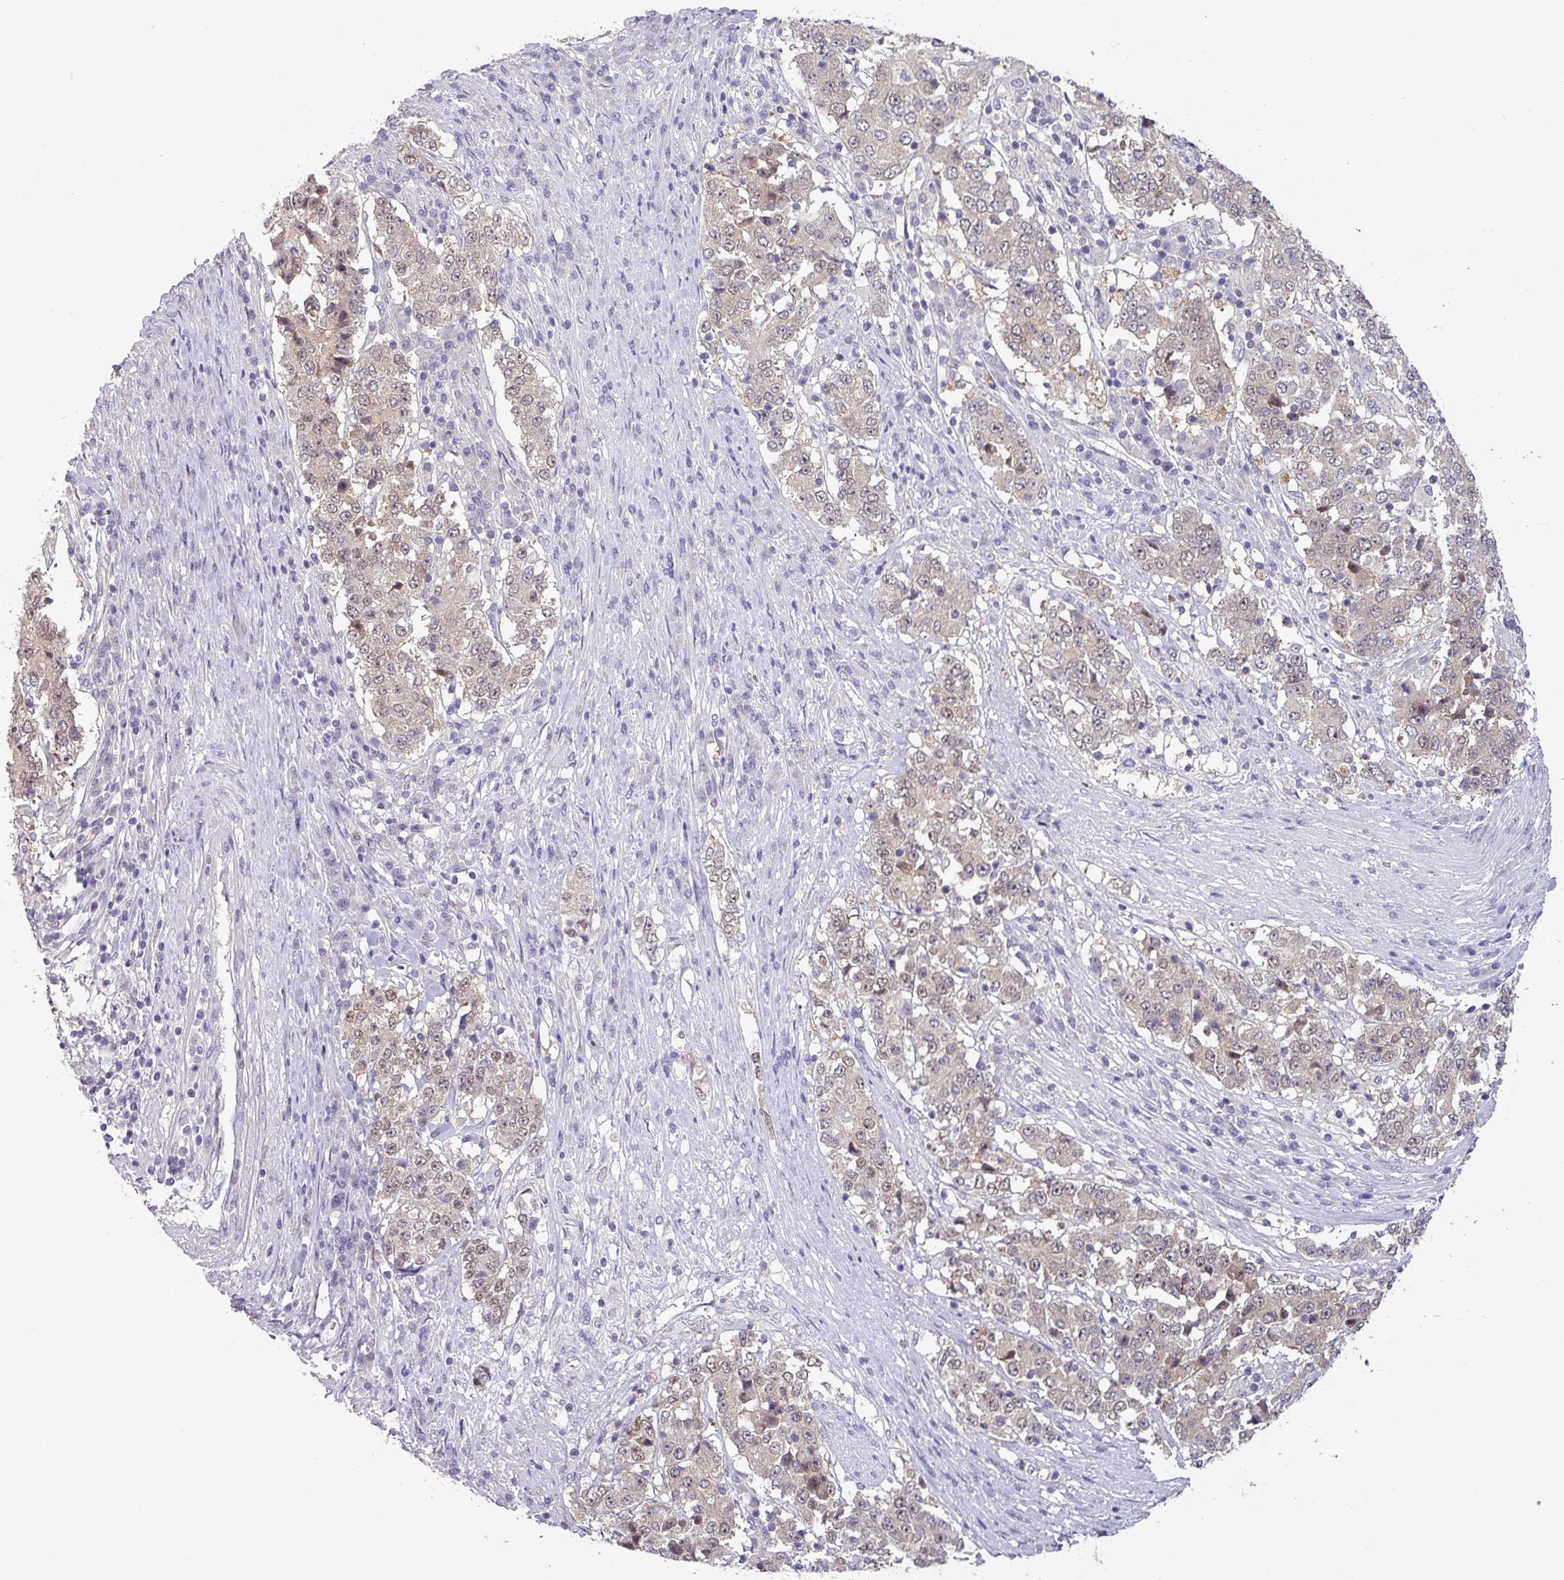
{"staining": {"intensity": "weak", "quantity": ">75%", "location": "nuclear"}, "tissue": "stomach cancer", "cell_type": "Tumor cells", "image_type": "cancer", "snomed": [{"axis": "morphology", "description": "Adenocarcinoma, NOS"}, {"axis": "topography", "description": "Stomach"}], "caption": "Immunohistochemical staining of human stomach cancer shows low levels of weak nuclear protein staining in about >75% of tumor cells.", "gene": "TTLL12", "patient": {"sex": "male", "age": 59}}